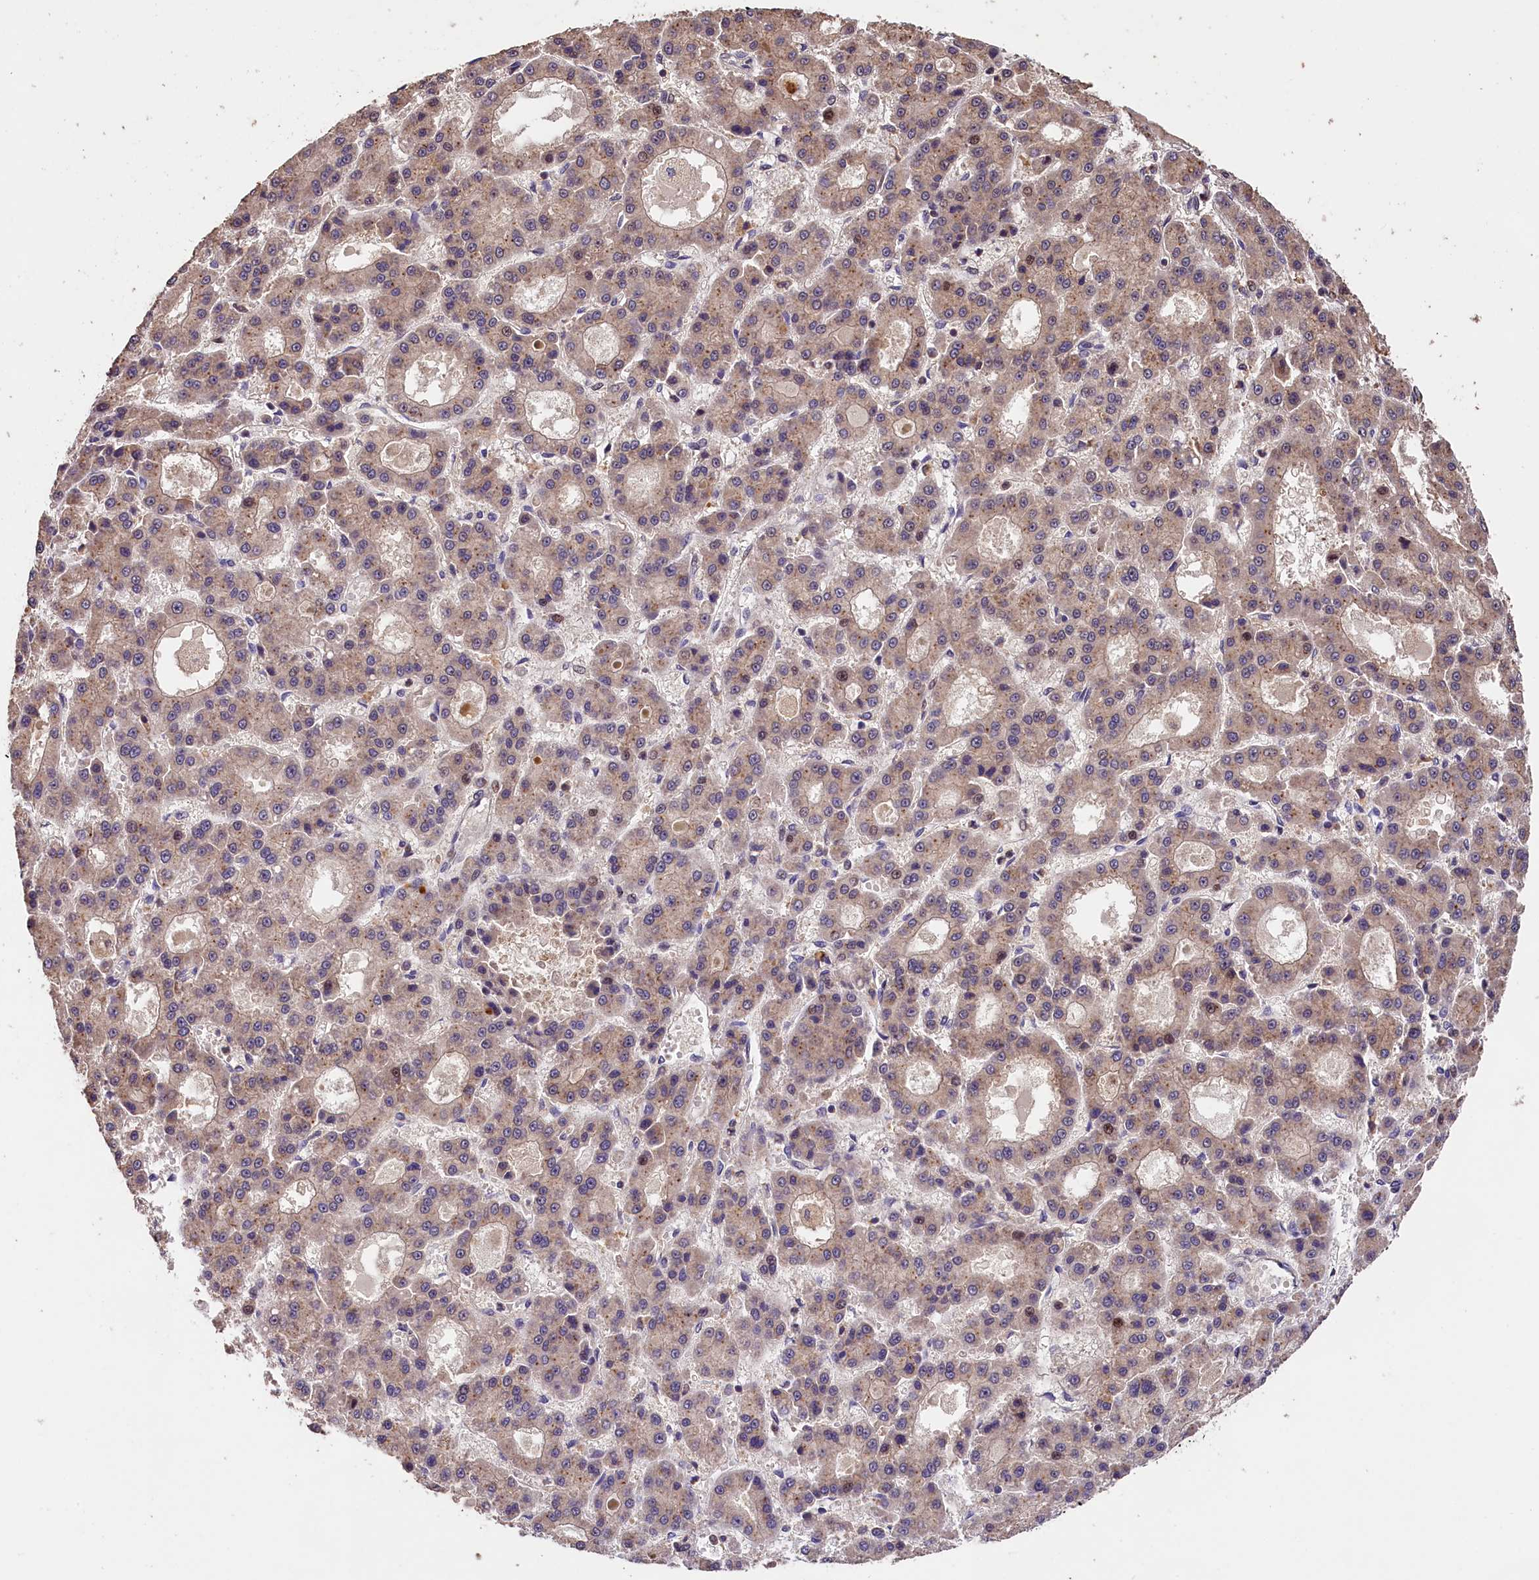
{"staining": {"intensity": "weak", "quantity": "25%-75%", "location": "cytoplasmic/membranous,nuclear"}, "tissue": "liver cancer", "cell_type": "Tumor cells", "image_type": "cancer", "snomed": [{"axis": "morphology", "description": "Carcinoma, Hepatocellular, NOS"}, {"axis": "topography", "description": "Liver"}], "caption": "Protein expression by IHC reveals weak cytoplasmic/membranous and nuclear expression in approximately 25%-75% of tumor cells in hepatocellular carcinoma (liver).", "gene": "PHAF1", "patient": {"sex": "male", "age": 70}}